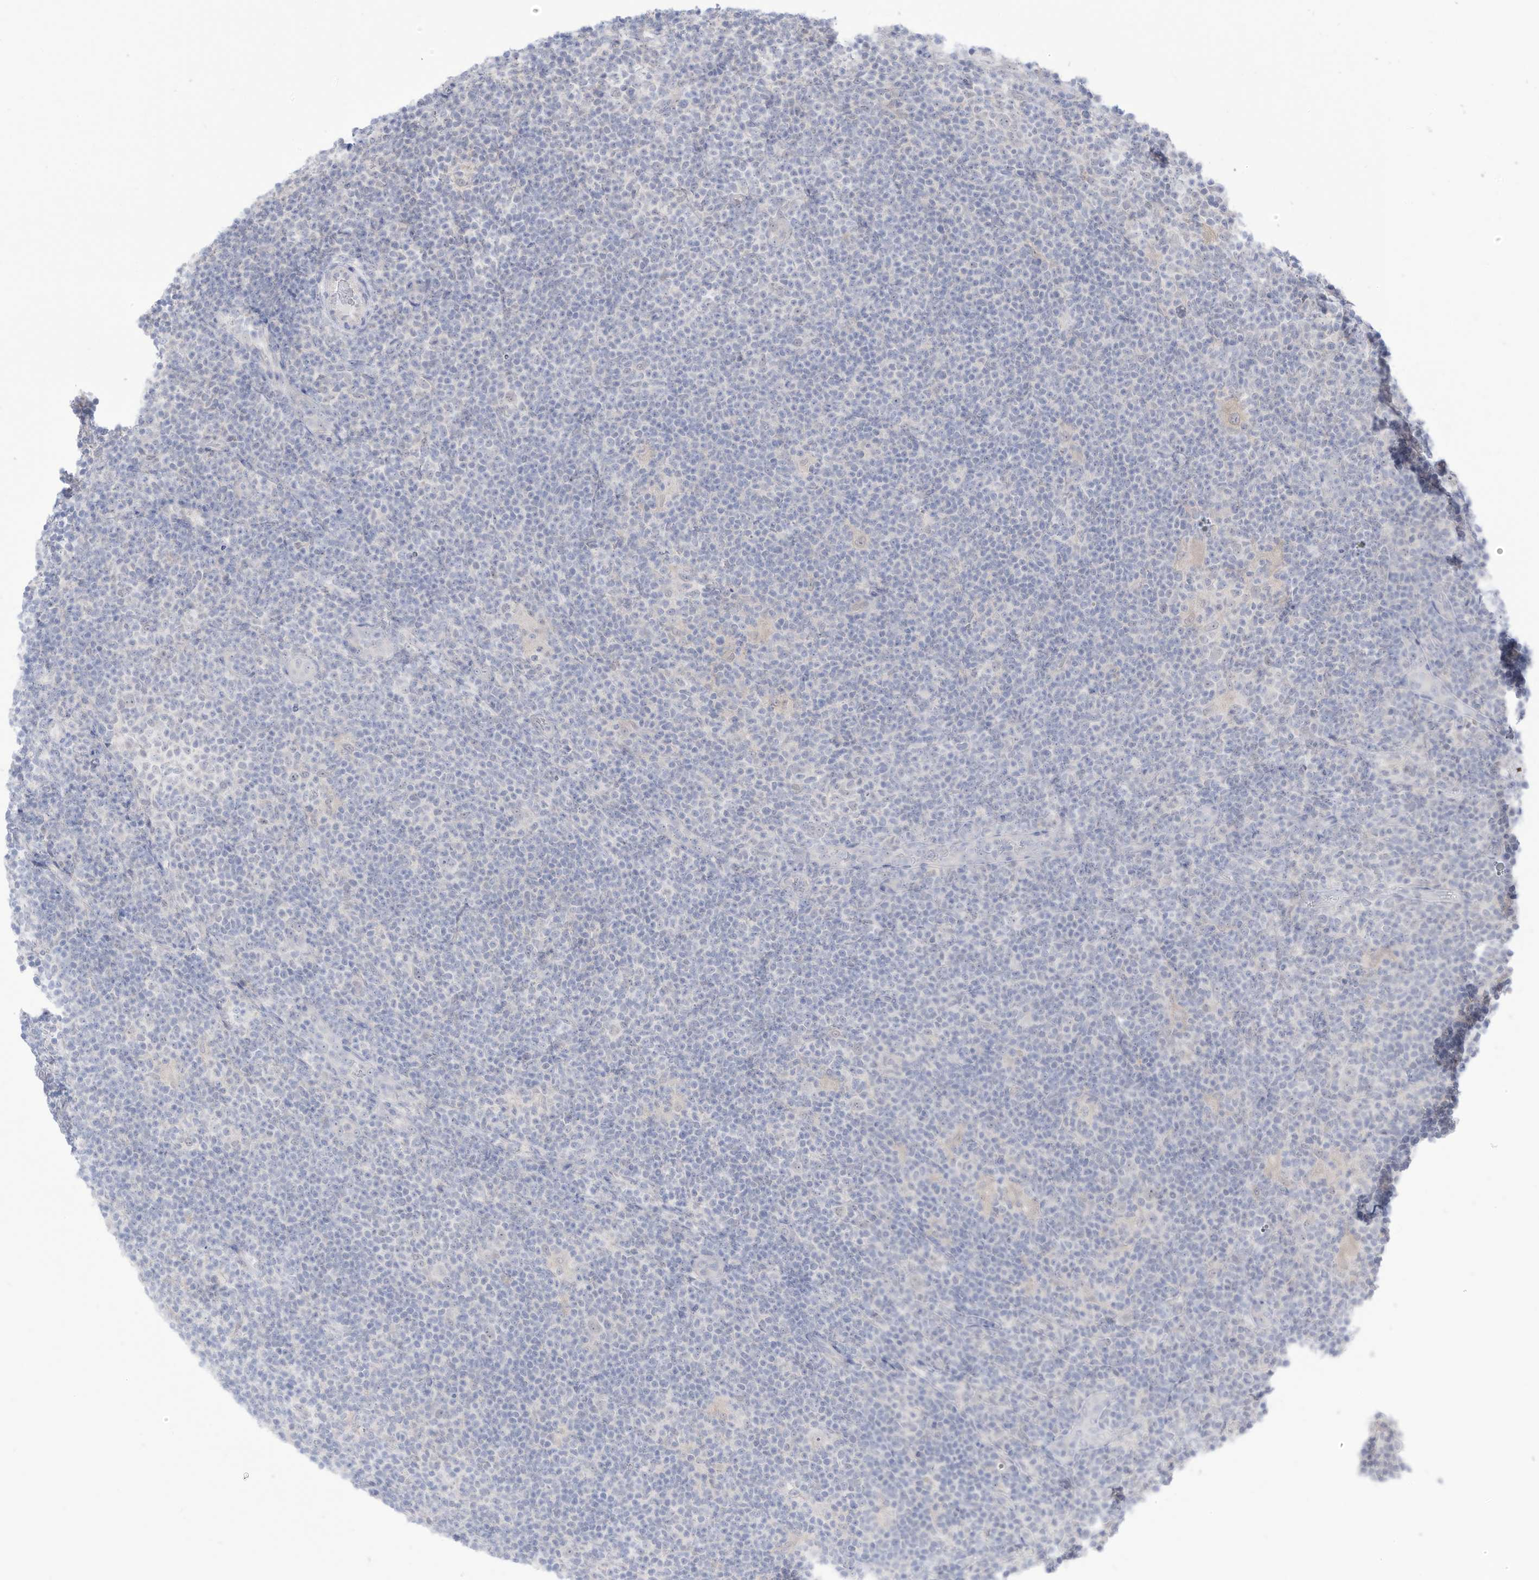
{"staining": {"intensity": "negative", "quantity": "none", "location": "none"}, "tissue": "lymphoma", "cell_type": "Tumor cells", "image_type": "cancer", "snomed": [{"axis": "morphology", "description": "Hodgkin's disease, NOS"}, {"axis": "topography", "description": "Lymph node"}], "caption": "There is no significant staining in tumor cells of lymphoma.", "gene": "OGT", "patient": {"sex": "female", "age": 57}}